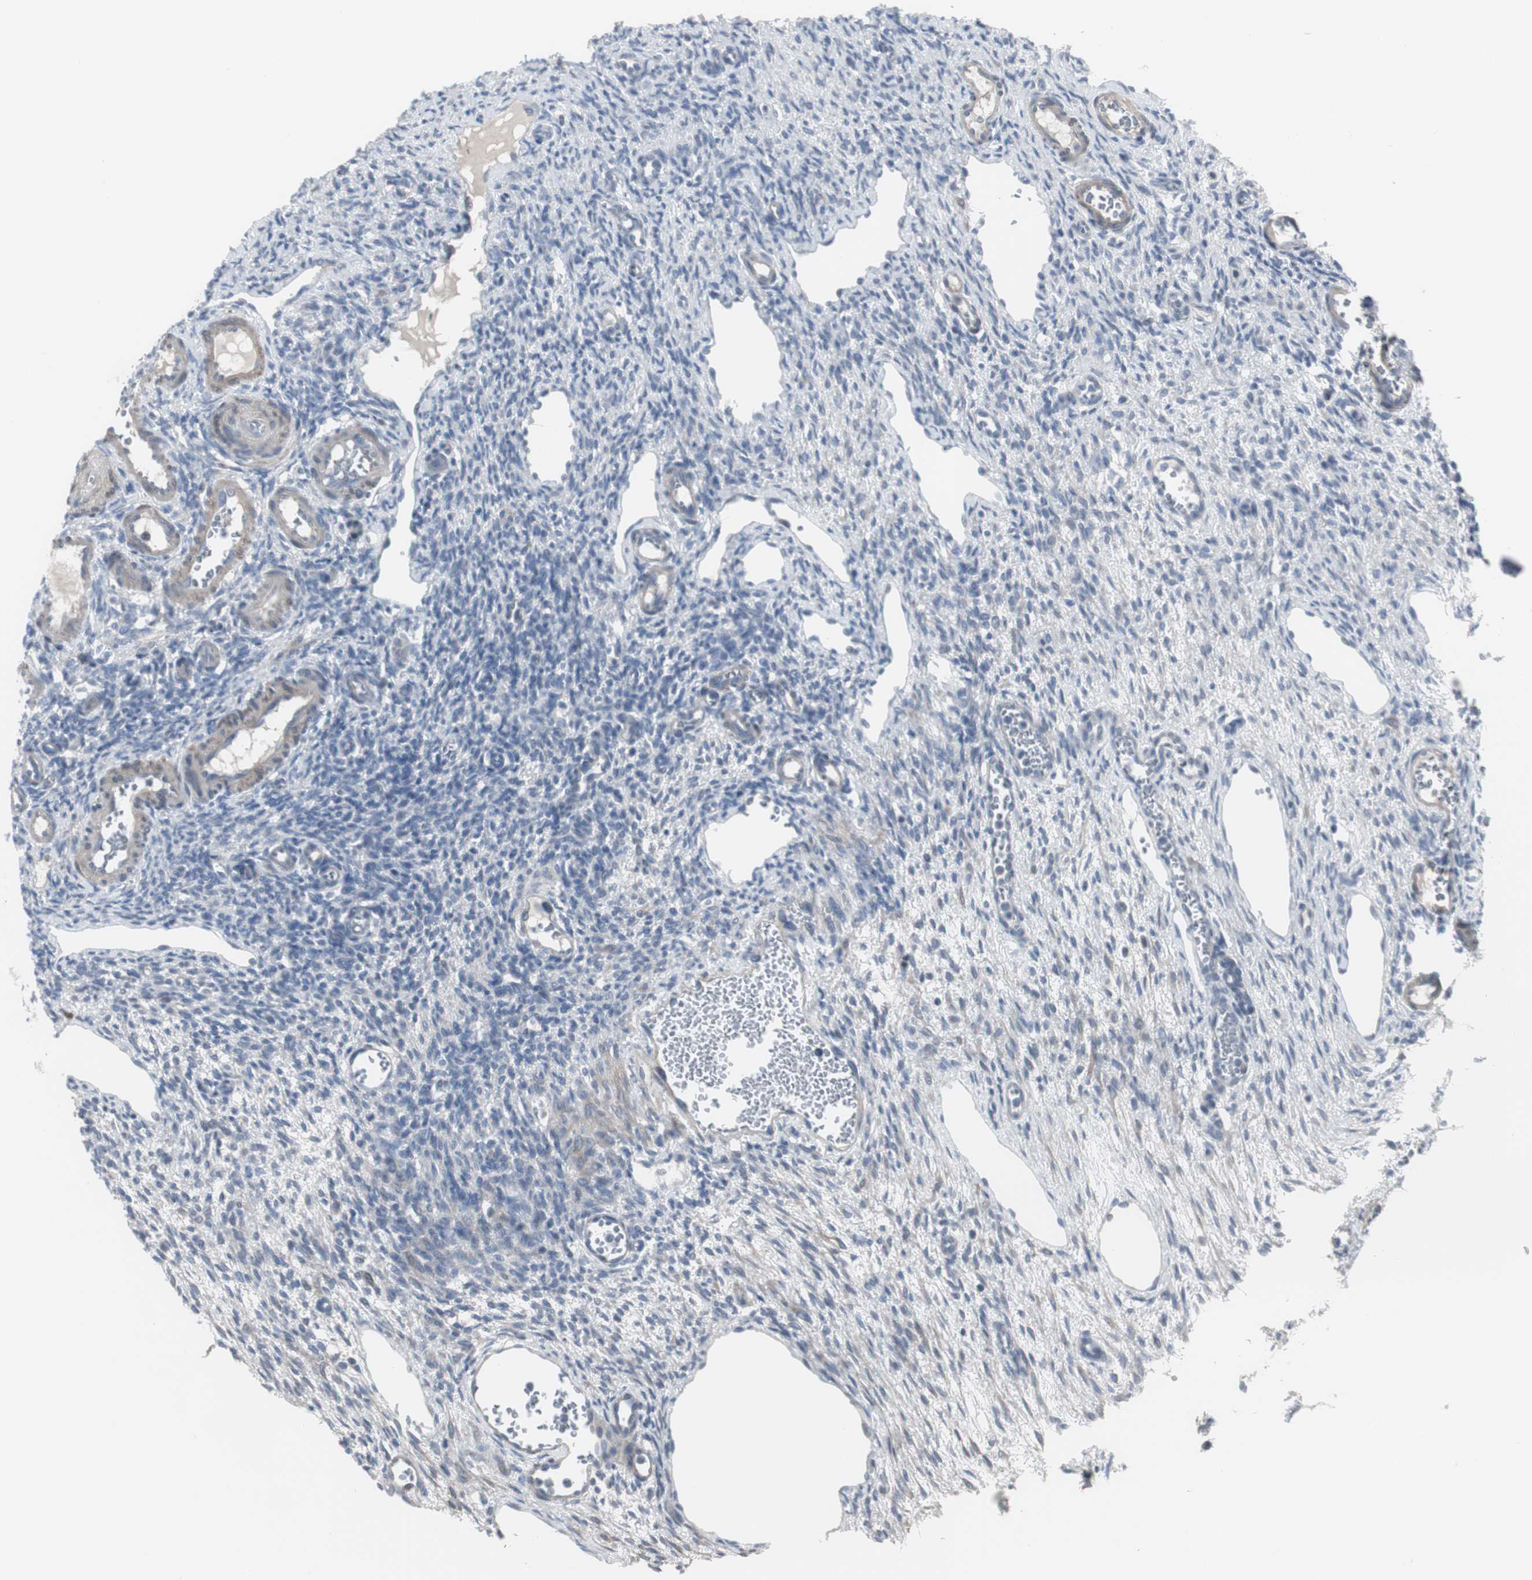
{"staining": {"intensity": "negative", "quantity": "none", "location": "none"}, "tissue": "ovary", "cell_type": "Ovarian stroma cells", "image_type": "normal", "snomed": [{"axis": "morphology", "description": "Normal tissue, NOS"}, {"axis": "topography", "description": "Ovary"}], "caption": "This is an immunohistochemistry image of normal human ovary. There is no staining in ovarian stroma cells.", "gene": "DMPK", "patient": {"sex": "female", "age": 33}}